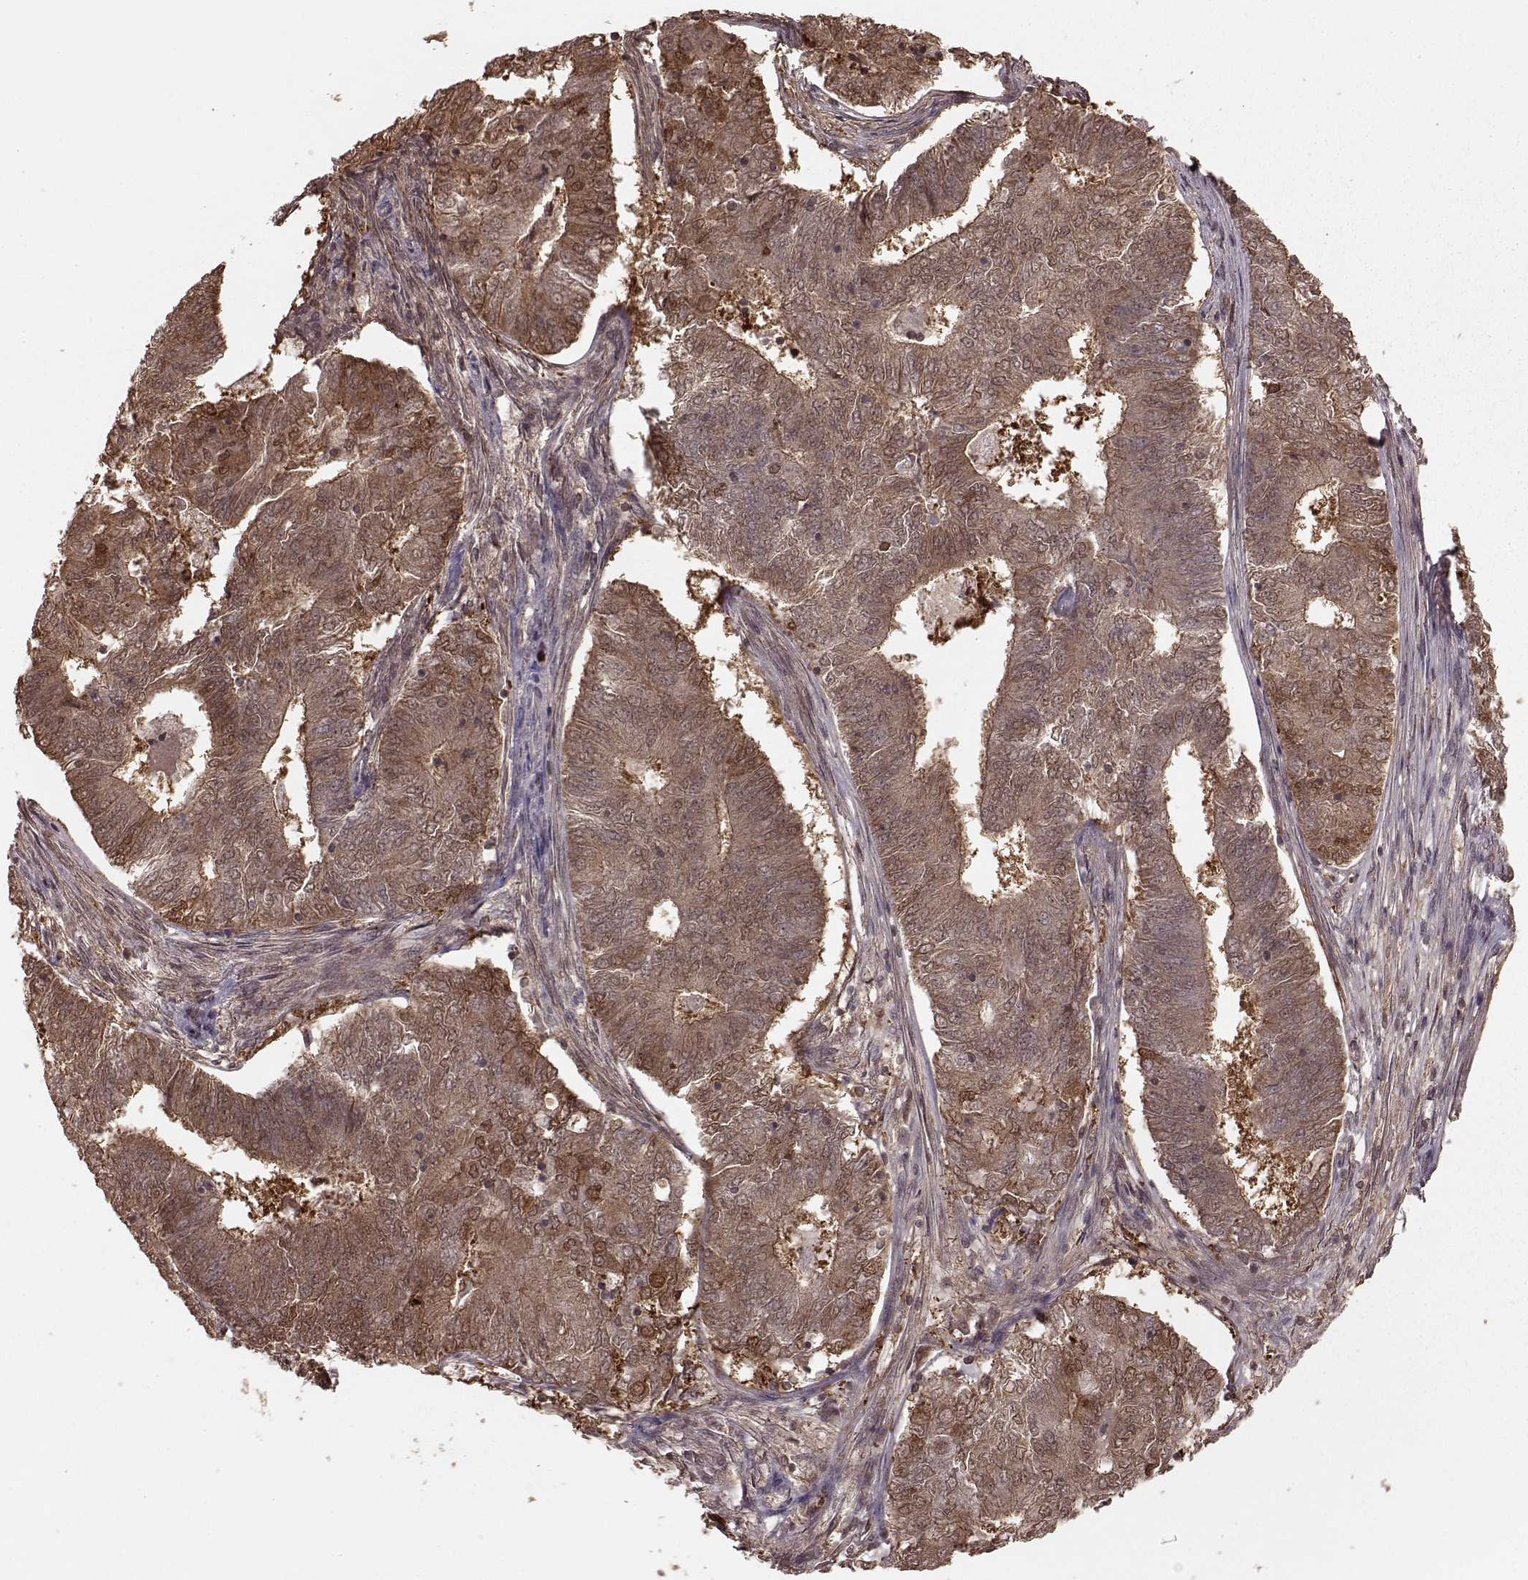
{"staining": {"intensity": "moderate", "quantity": ">75%", "location": "cytoplasmic/membranous,nuclear"}, "tissue": "endometrial cancer", "cell_type": "Tumor cells", "image_type": "cancer", "snomed": [{"axis": "morphology", "description": "Adenocarcinoma, NOS"}, {"axis": "topography", "description": "Endometrium"}], "caption": "An image showing moderate cytoplasmic/membranous and nuclear staining in approximately >75% of tumor cells in endometrial cancer, as visualized by brown immunohistochemical staining.", "gene": "GSS", "patient": {"sex": "female", "age": 62}}